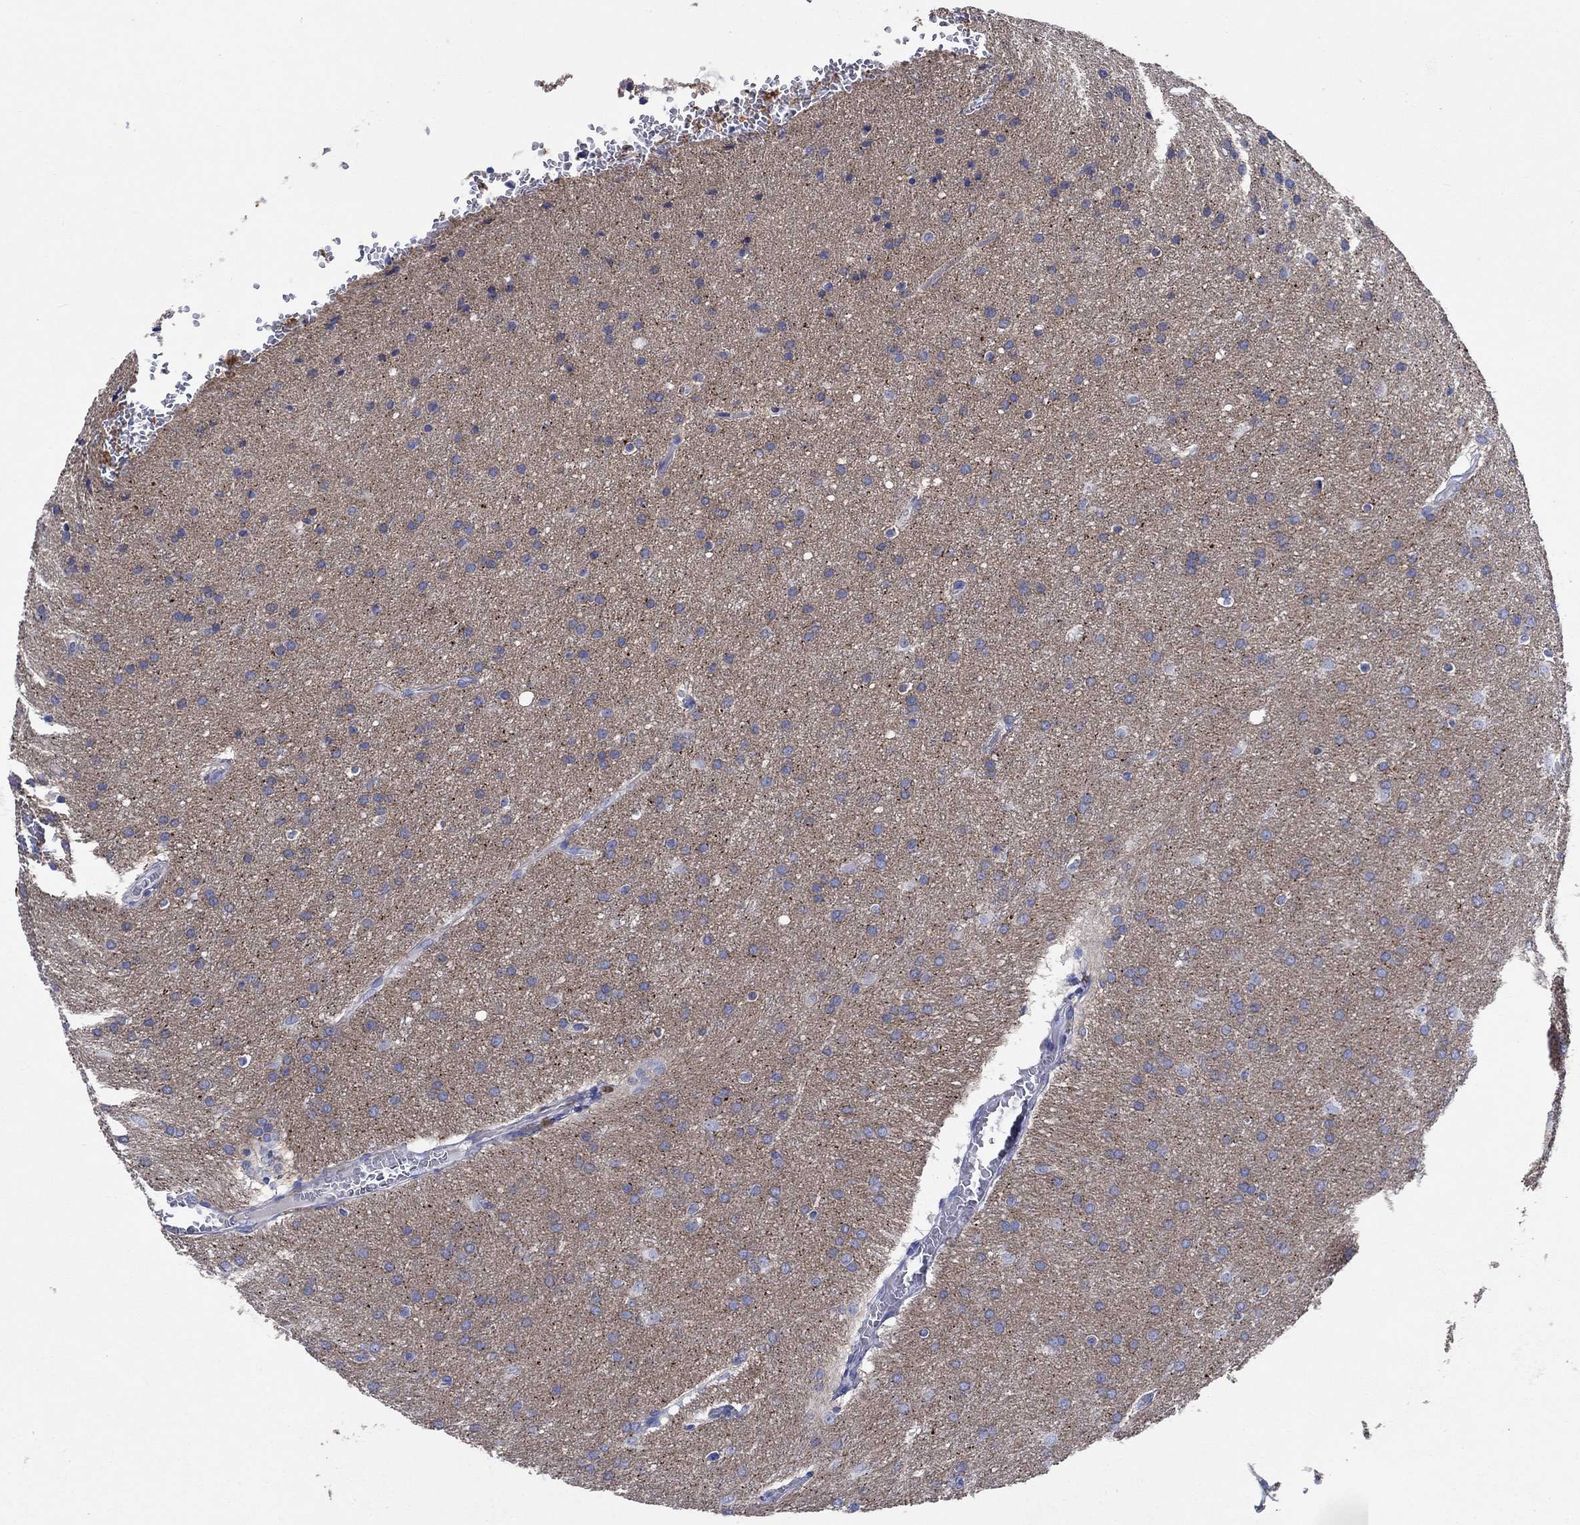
{"staining": {"intensity": "negative", "quantity": "none", "location": "none"}, "tissue": "glioma", "cell_type": "Tumor cells", "image_type": "cancer", "snomed": [{"axis": "morphology", "description": "Glioma, malignant, Low grade"}, {"axis": "topography", "description": "Brain"}], "caption": "A photomicrograph of low-grade glioma (malignant) stained for a protein demonstrates no brown staining in tumor cells. The staining is performed using DAB (3,3'-diaminobenzidine) brown chromogen with nuclei counter-stained in using hematoxylin.", "gene": "SHISA4", "patient": {"sex": "female", "age": 32}}